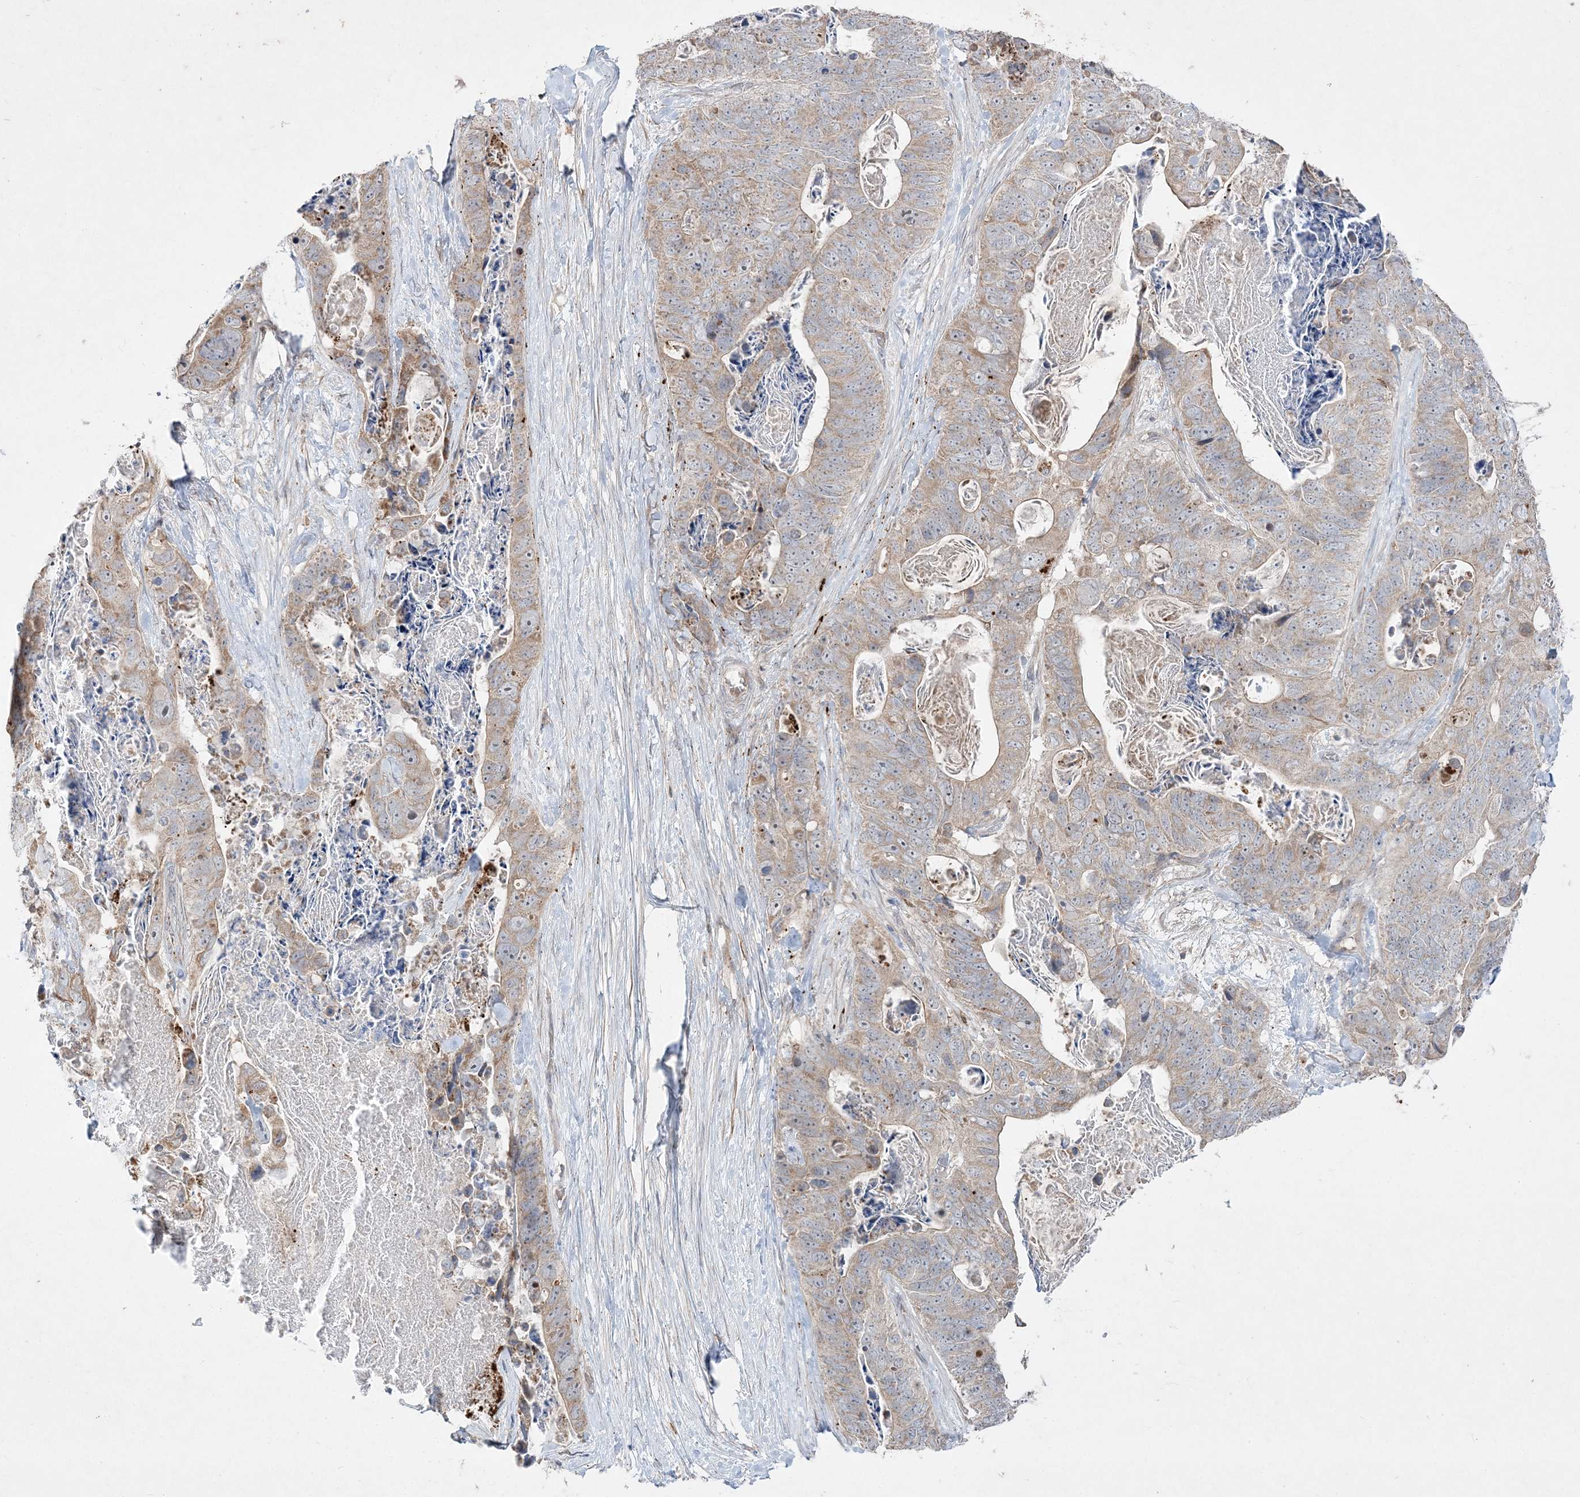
{"staining": {"intensity": "moderate", "quantity": "25%-75%", "location": "cytoplasmic/membranous"}, "tissue": "stomach cancer", "cell_type": "Tumor cells", "image_type": "cancer", "snomed": [{"axis": "morphology", "description": "Adenocarcinoma, NOS"}, {"axis": "topography", "description": "Stomach"}], "caption": "This is a micrograph of immunohistochemistry staining of stomach cancer, which shows moderate positivity in the cytoplasmic/membranous of tumor cells.", "gene": "CLNK", "patient": {"sex": "female", "age": 89}}